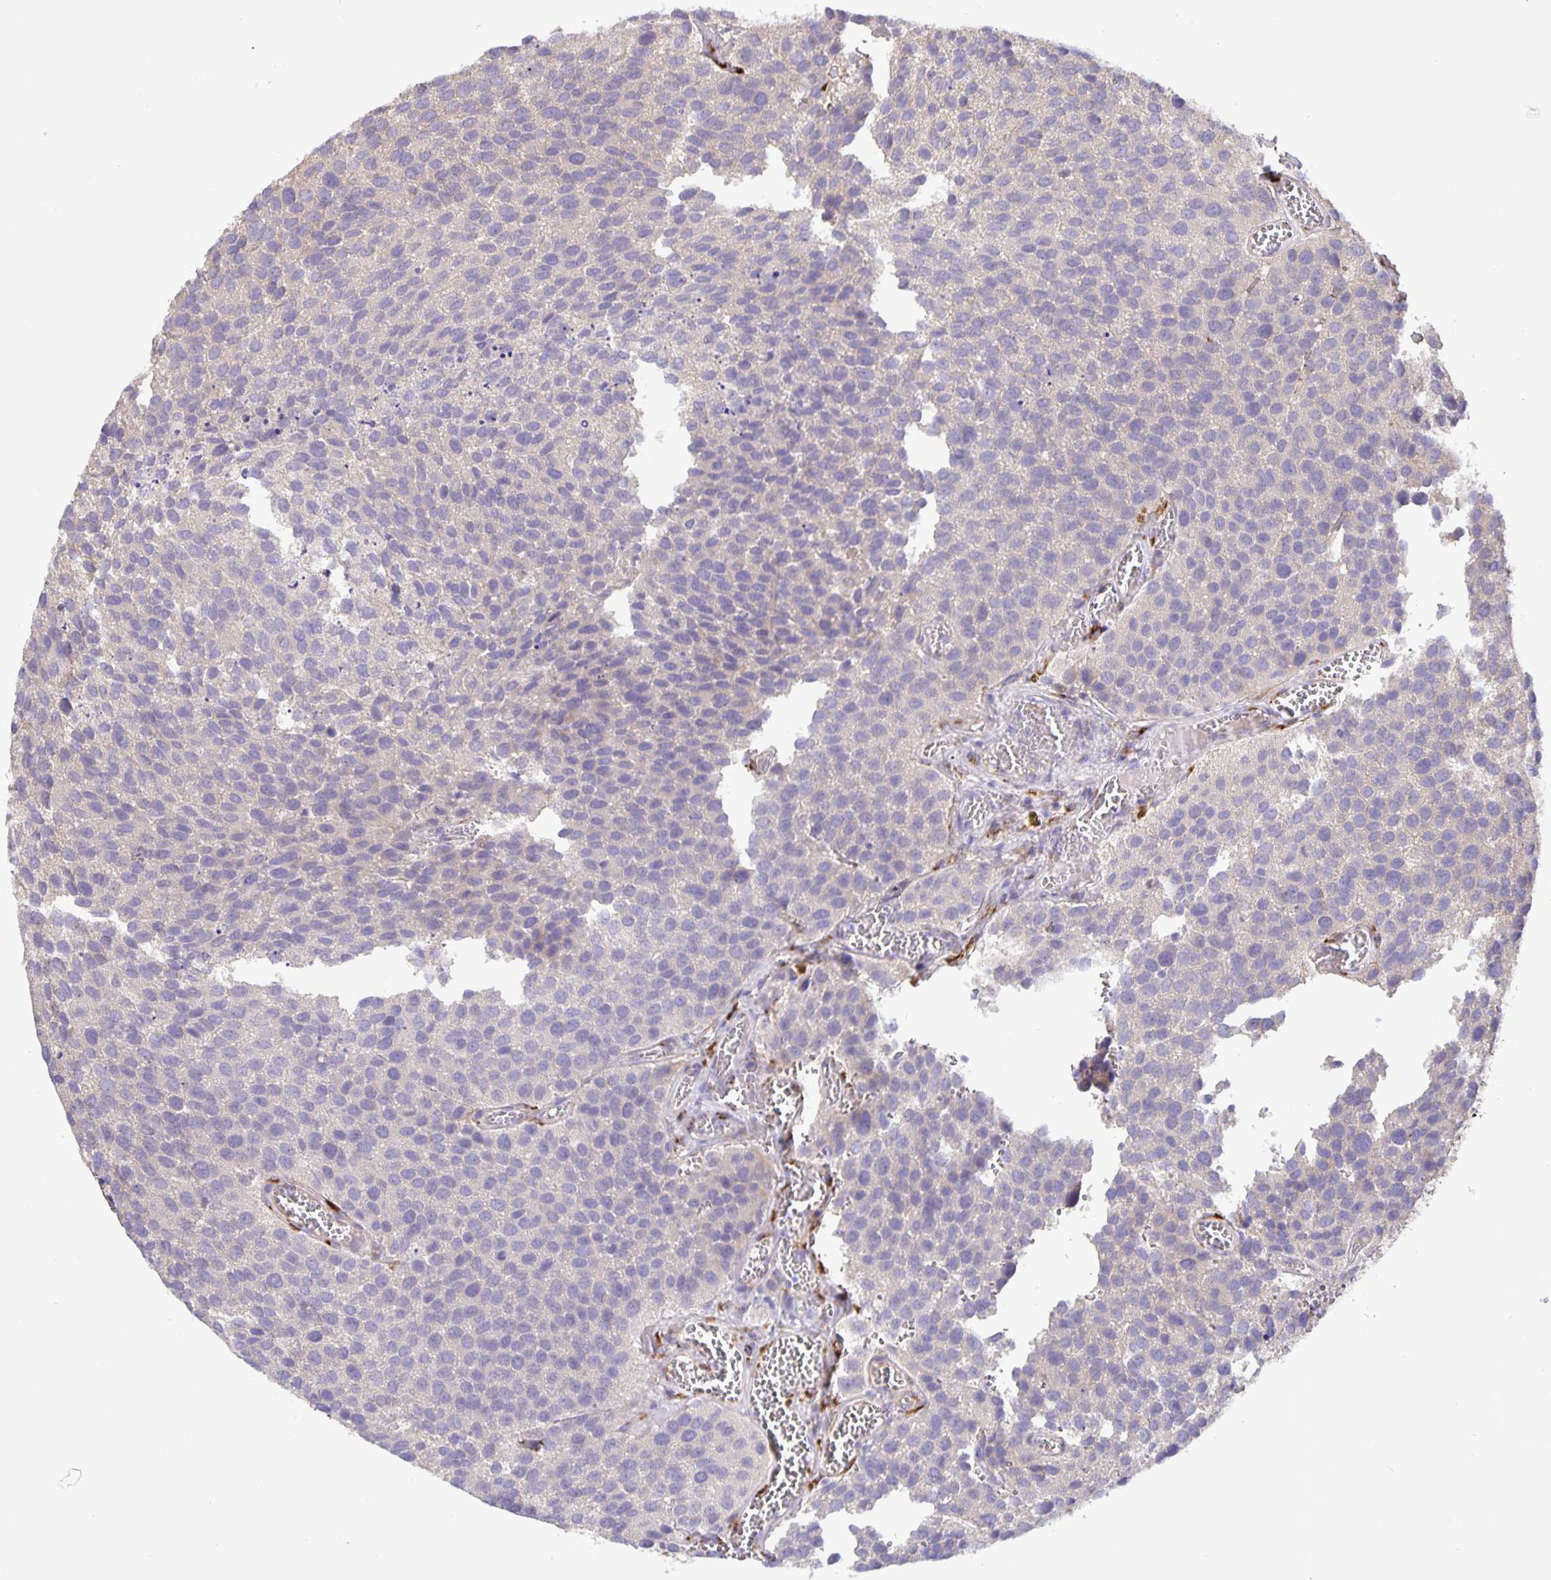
{"staining": {"intensity": "negative", "quantity": "none", "location": "none"}, "tissue": "urothelial cancer", "cell_type": "Tumor cells", "image_type": "cancer", "snomed": [{"axis": "morphology", "description": "Urothelial carcinoma, Low grade"}, {"axis": "topography", "description": "Urinary bladder"}], "caption": "An immunohistochemistry histopathology image of urothelial cancer is shown. There is no staining in tumor cells of urothelial cancer. The staining was performed using DAB (3,3'-diaminobenzidine) to visualize the protein expression in brown, while the nuclei were stained in blue with hematoxylin (Magnification: 20x).", "gene": "EML6", "patient": {"sex": "female", "age": 69}}